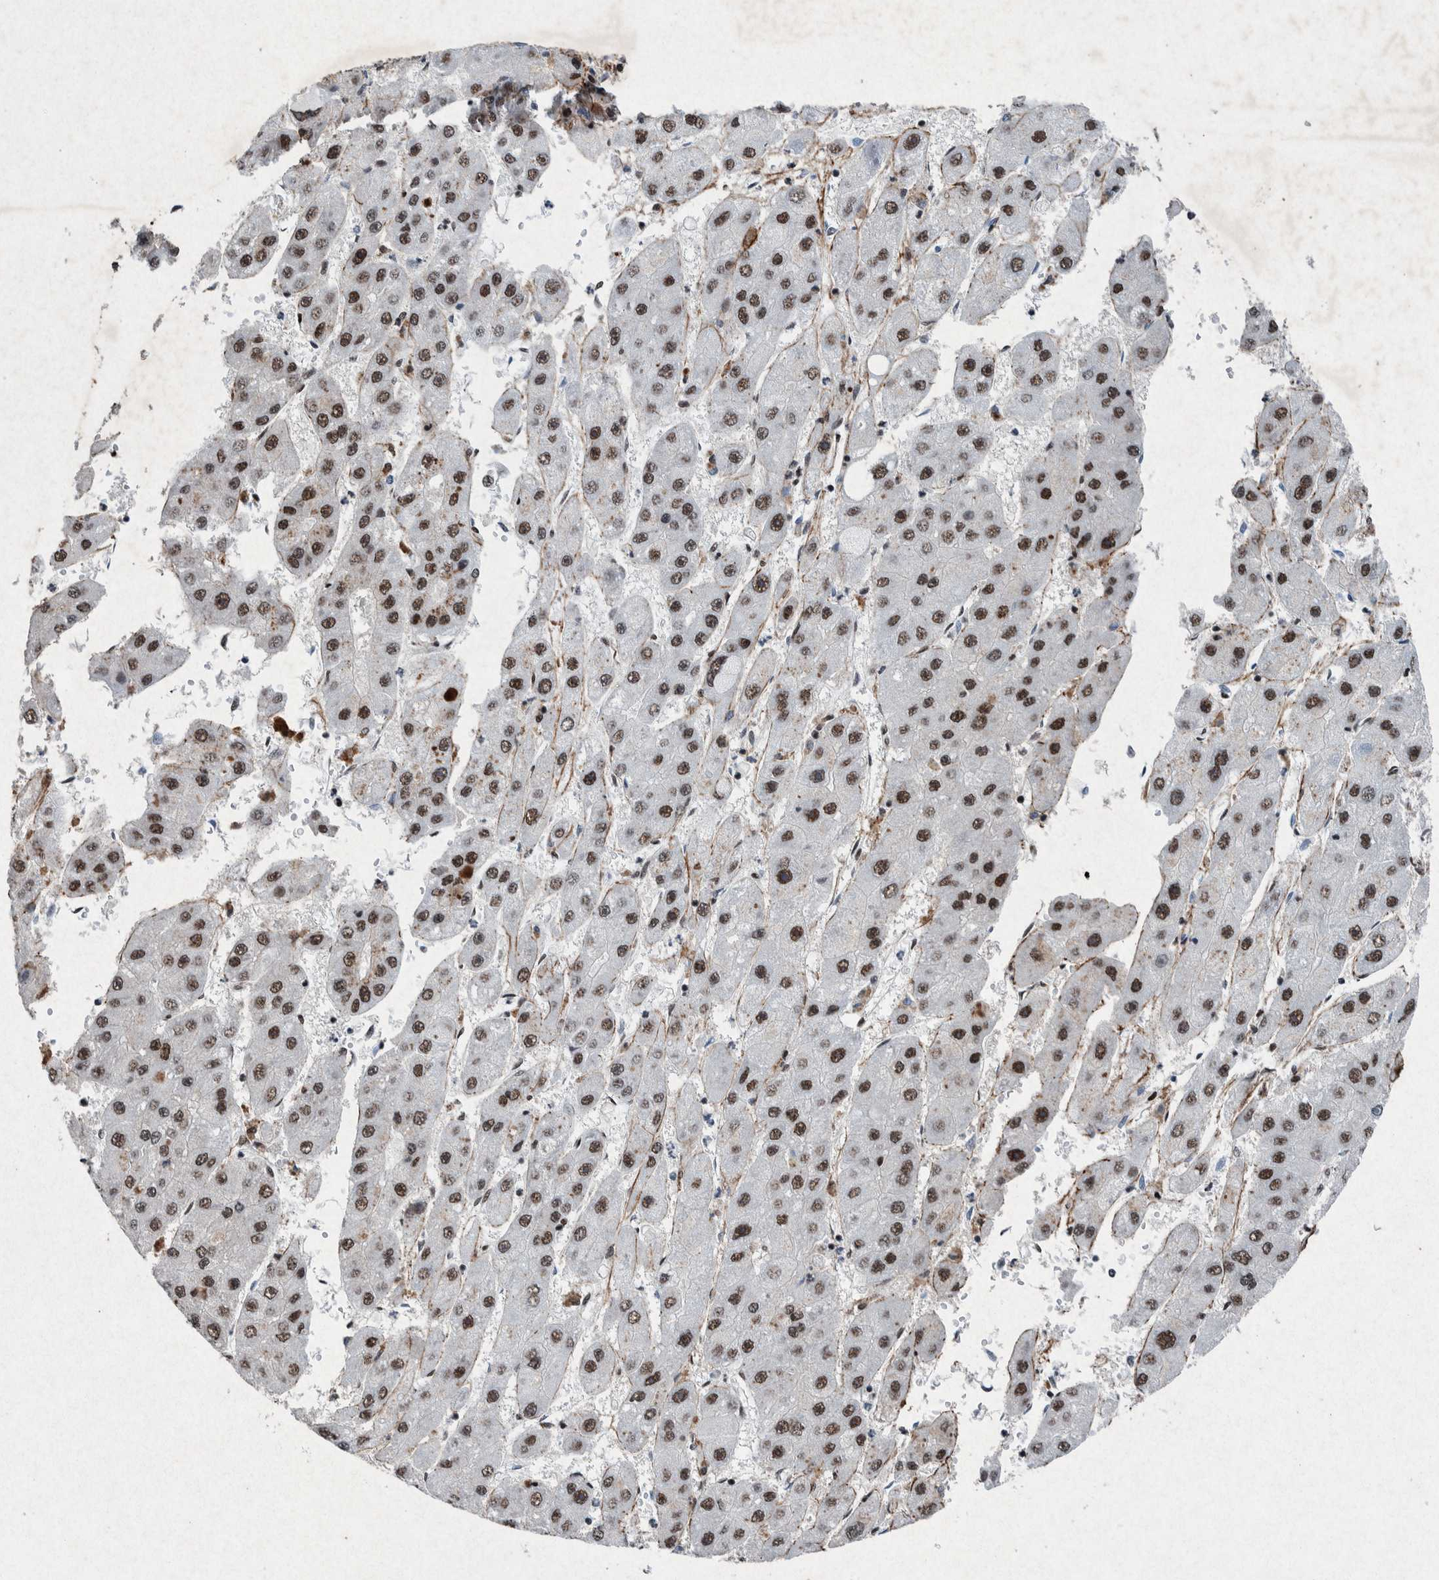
{"staining": {"intensity": "strong", "quantity": ">75%", "location": "nuclear"}, "tissue": "liver cancer", "cell_type": "Tumor cells", "image_type": "cancer", "snomed": [{"axis": "morphology", "description": "Carcinoma, Hepatocellular, NOS"}, {"axis": "topography", "description": "Liver"}], "caption": "There is high levels of strong nuclear staining in tumor cells of liver hepatocellular carcinoma, as demonstrated by immunohistochemical staining (brown color).", "gene": "TAF10", "patient": {"sex": "female", "age": 61}}